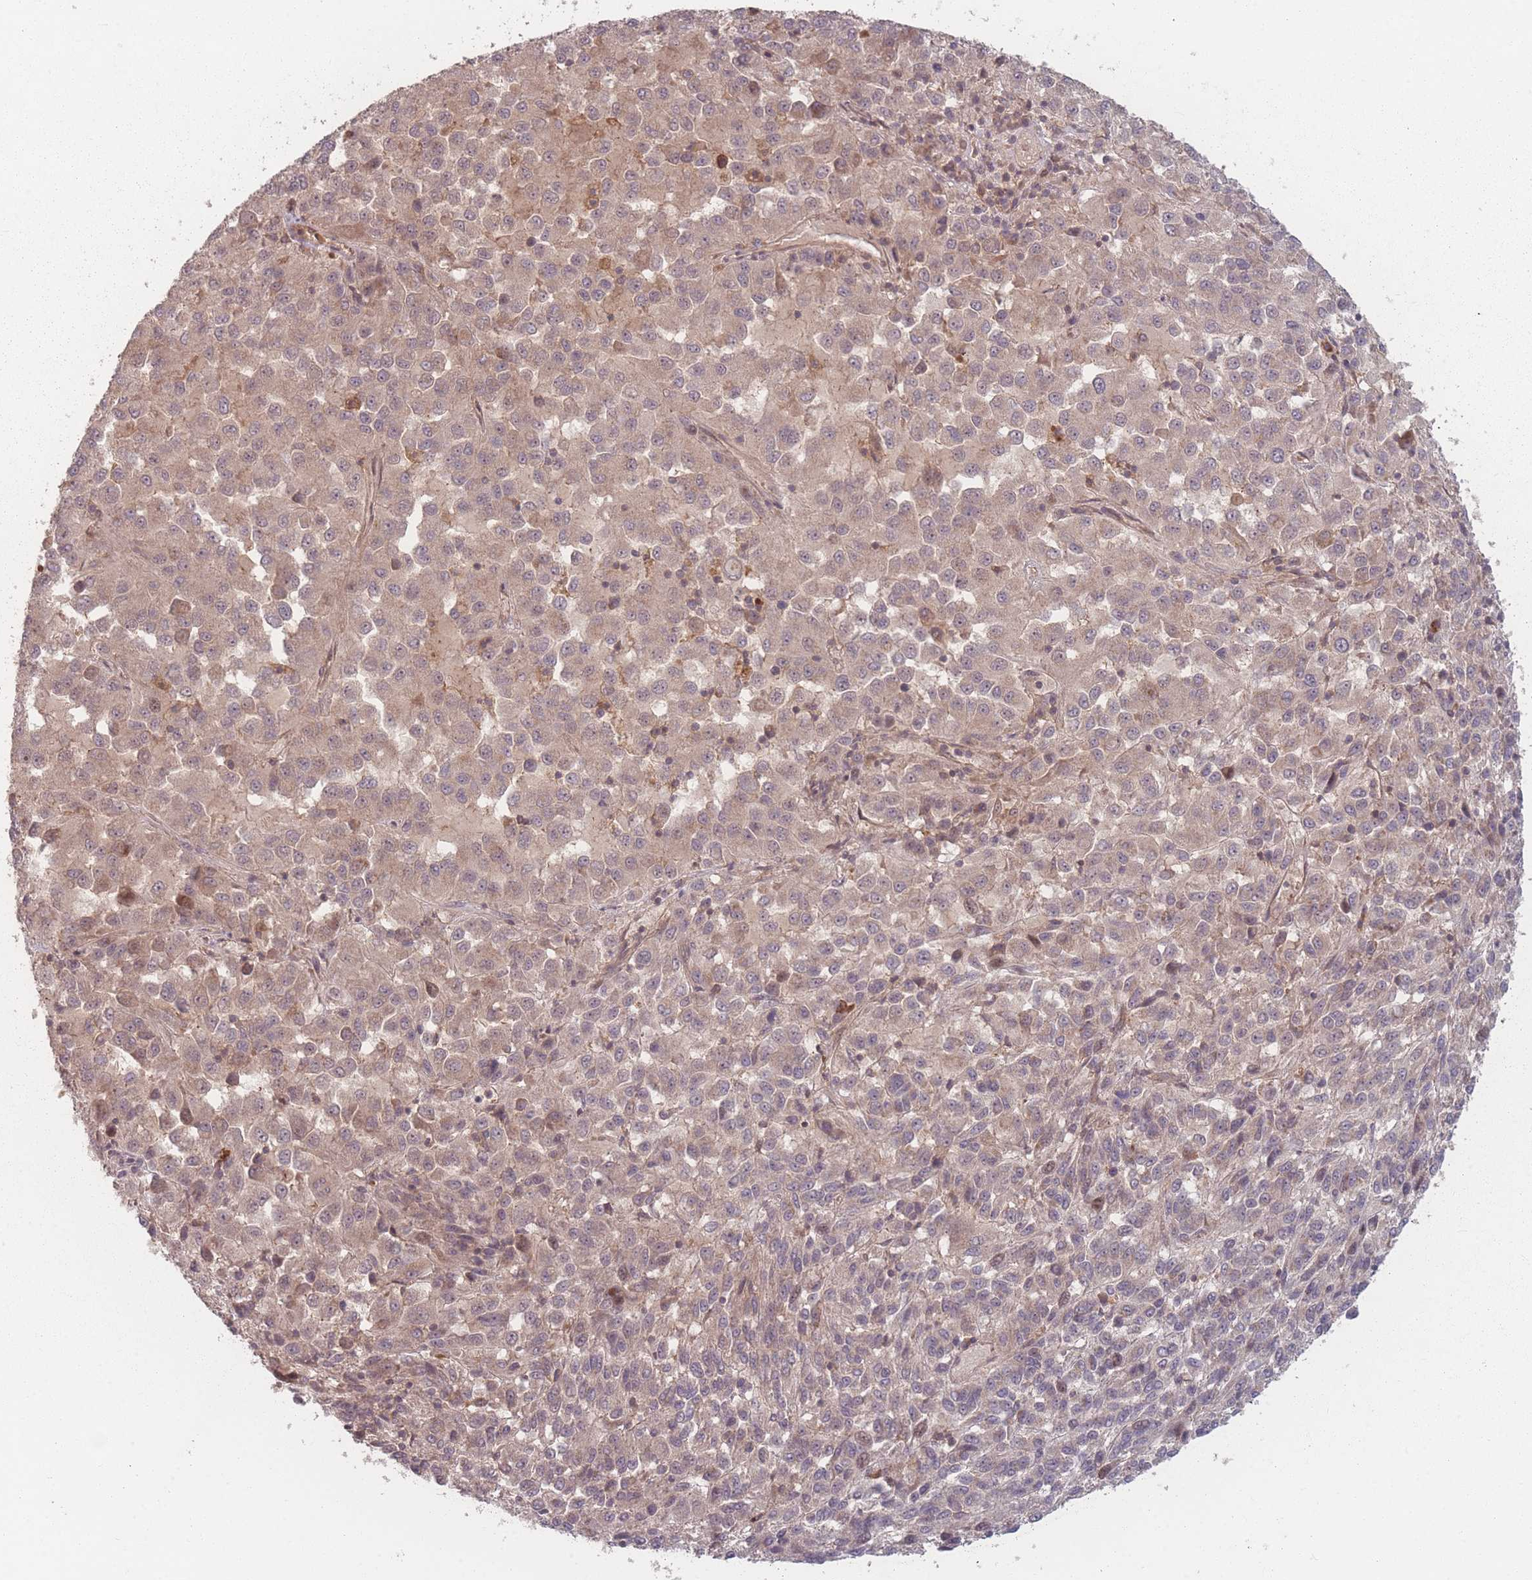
{"staining": {"intensity": "weak", "quantity": ">75%", "location": "cytoplasmic/membranous"}, "tissue": "melanoma", "cell_type": "Tumor cells", "image_type": "cancer", "snomed": [{"axis": "morphology", "description": "Malignant melanoma, Metastatic site"}, {"axis": "topography", "description": "Lung"}], "caption": "A brown stain highlights weak cytoplasmic/membranous positivity of a protein in melanoma tumor cells. The staining is performed using DAB (3,3'-diaminobenzidine) brown chromogen to label protein expression. The nuclei are counter-stained blue using hematoxylin.", "gene": "HAGH", "patient": {"sex": "male", "age": 64}}